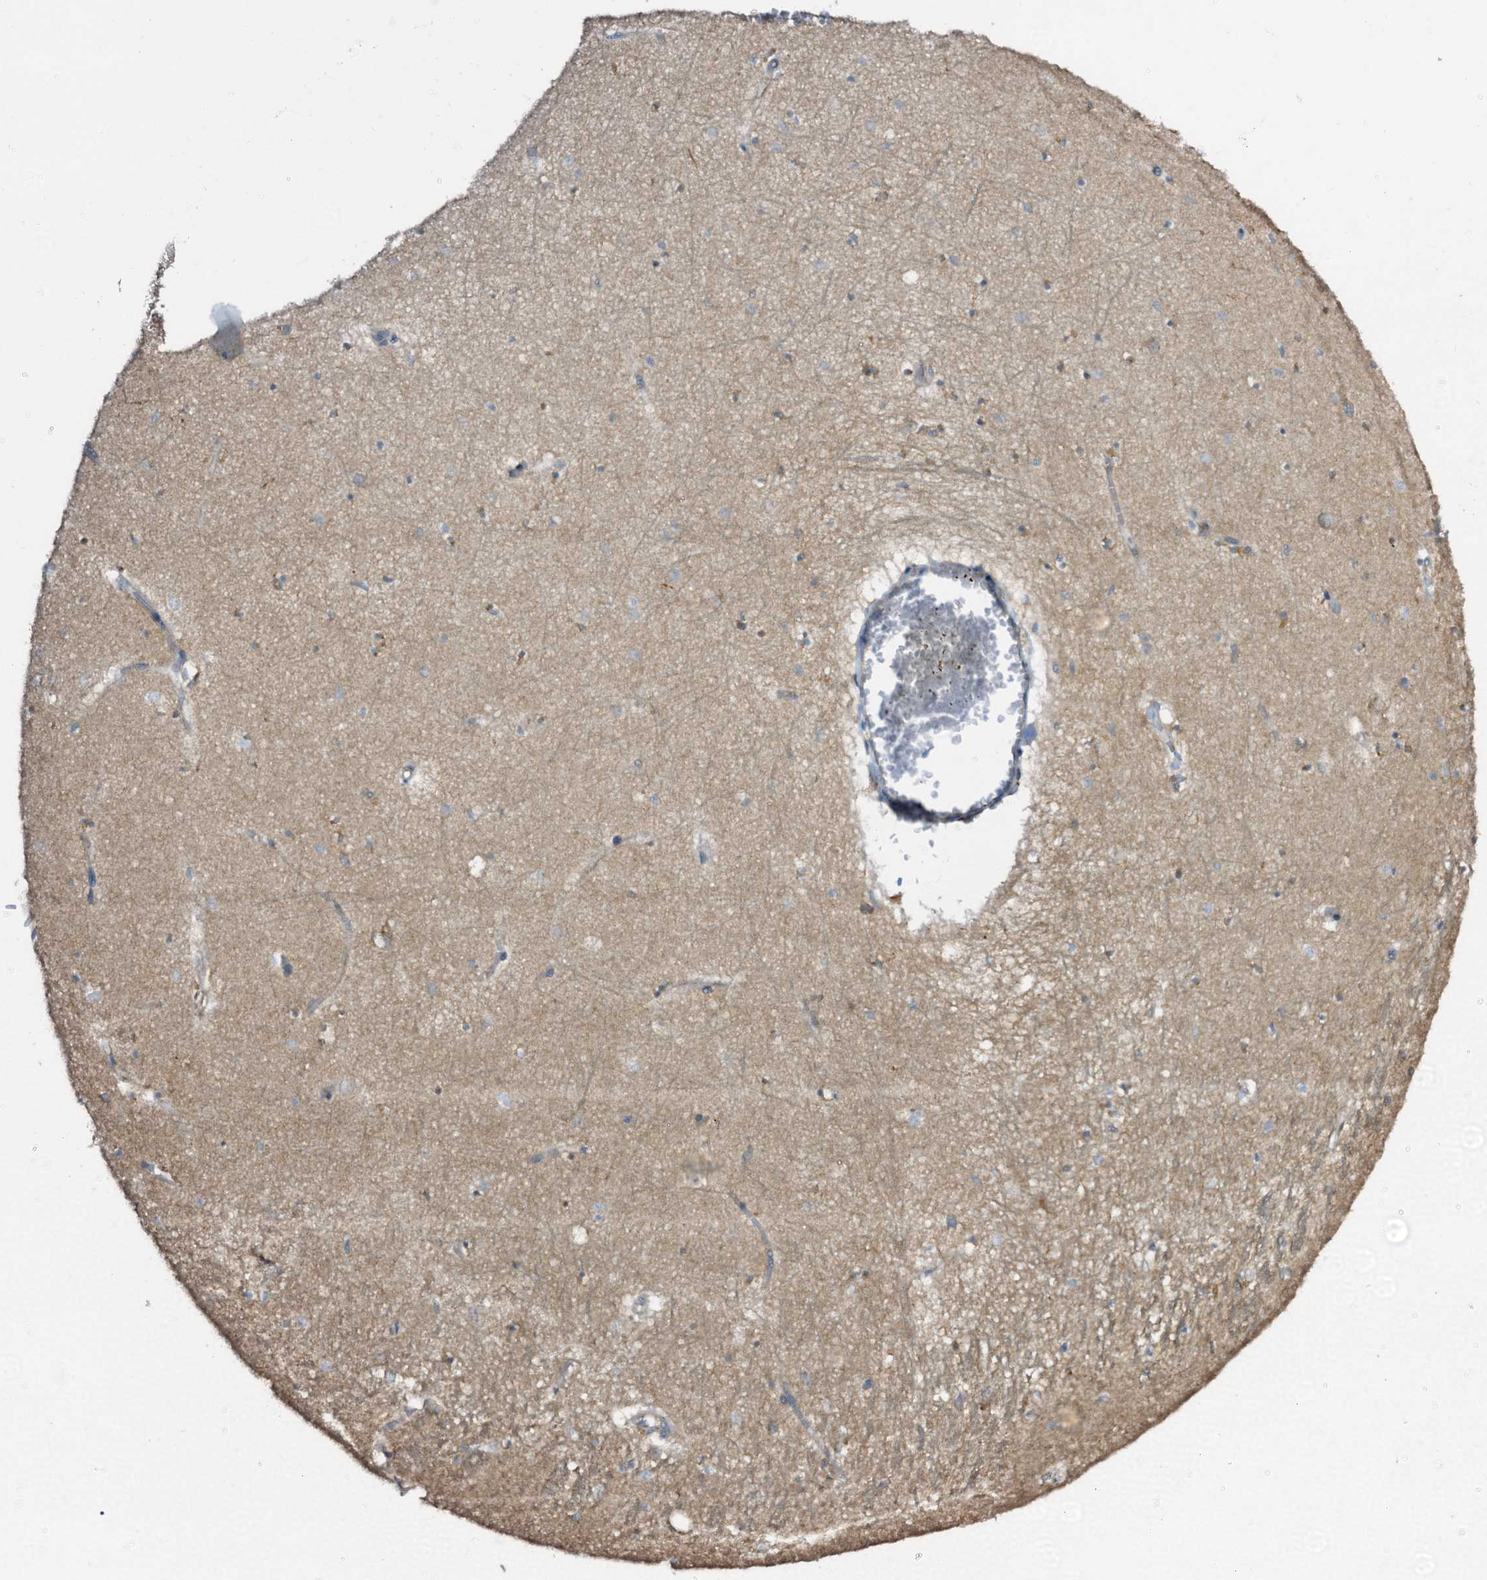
{"staining": {"intensity": "weak", "quantity": "<25%", "location": "cytoplasmic/membranous"}, "tissue": "hippocampus", "cell_type": "Glial cells", "image_type": "normal", "snomed": [{"axis": "morphology", "description": "Normal tissue, NOS"}, {"axis": "topography", "description": "Hippocampus"}], "caption": "An IHC histopathology image of unremarkable hippocampus is shown. There is no staining in glial cells of hippocampus.", "gene": "STARD13", "patient": {"sex": "female", "age": 64}}